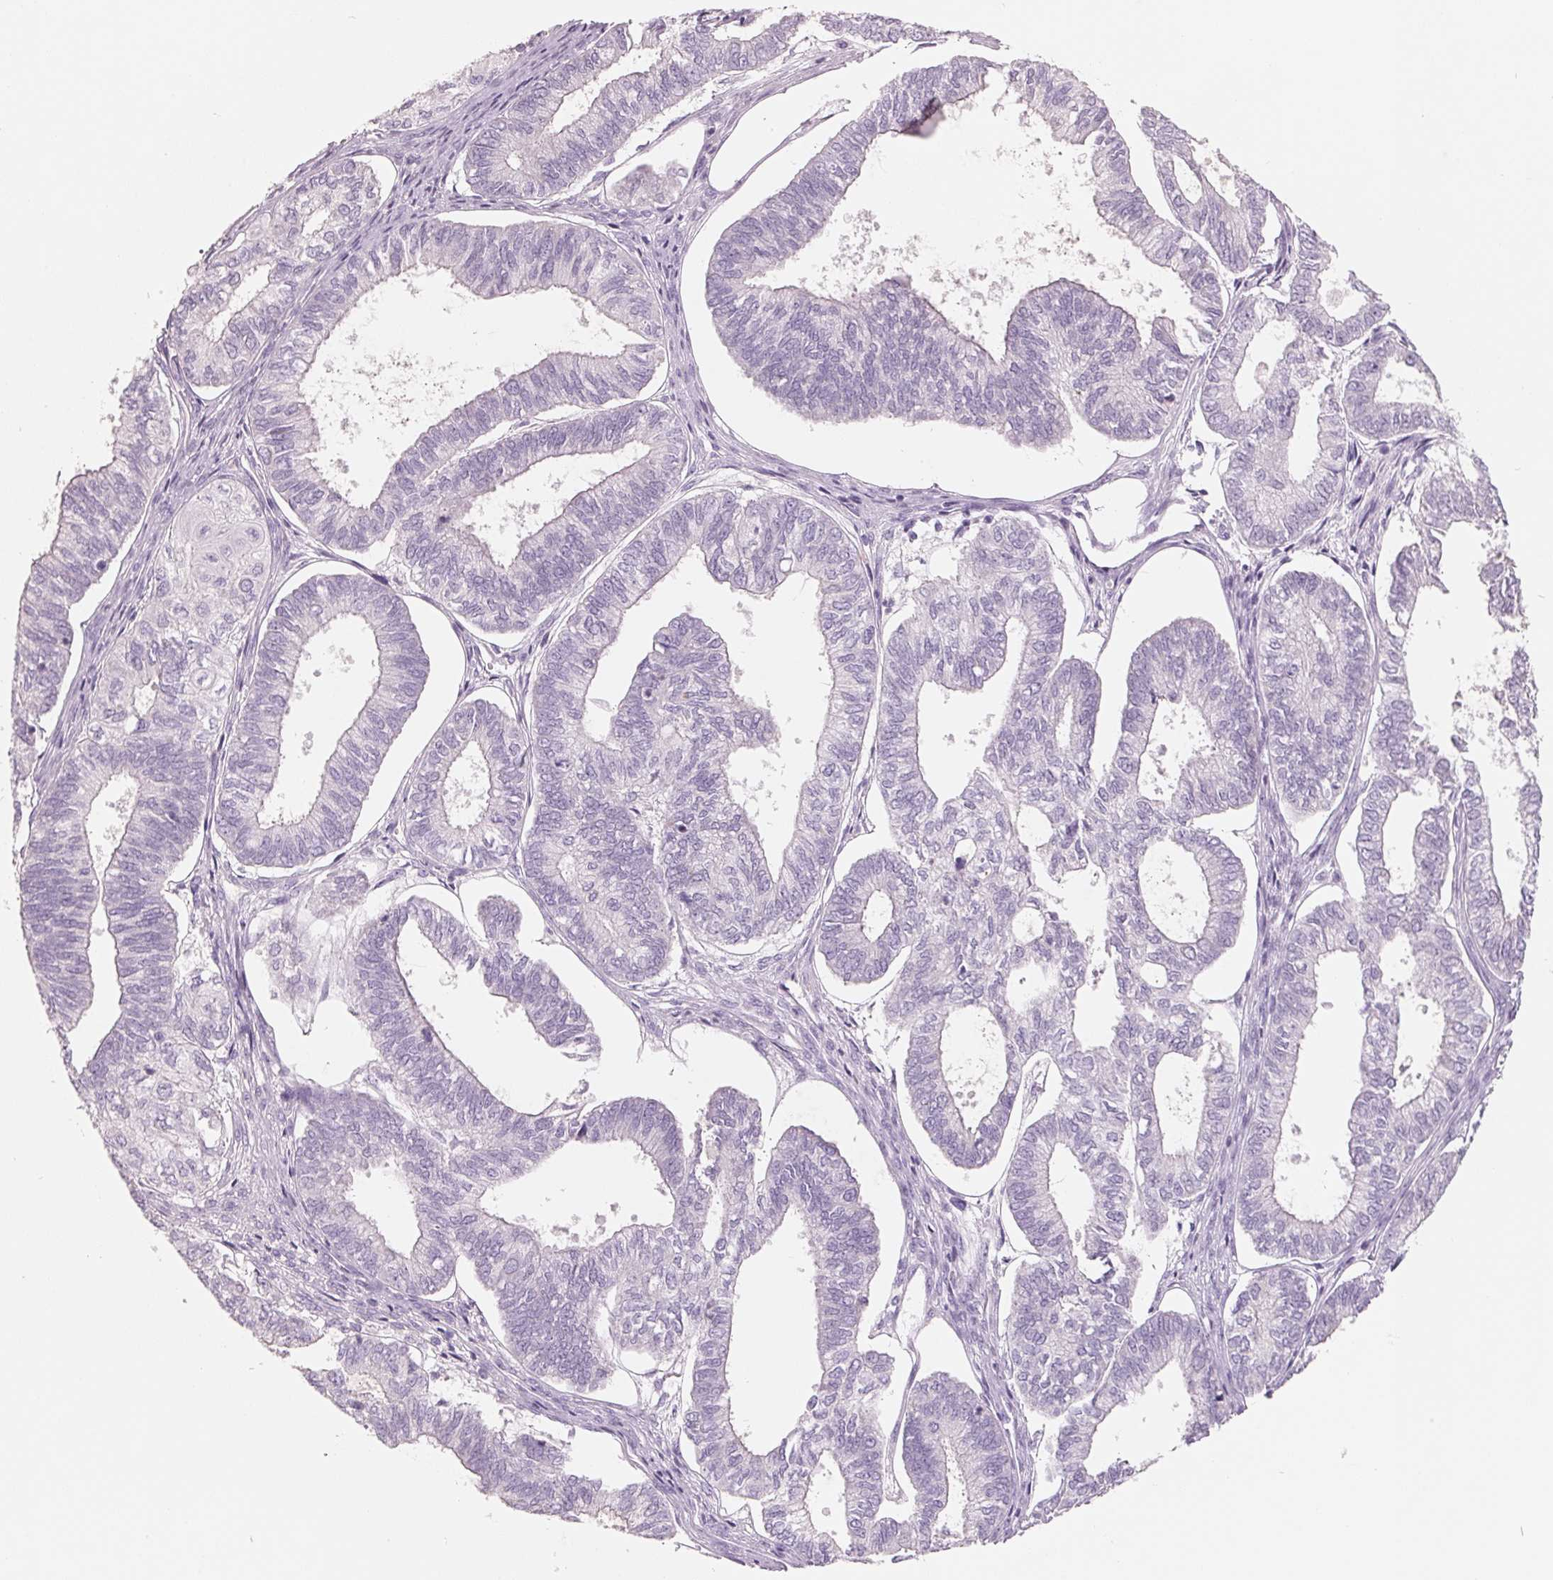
{"staining": {"intensity": "negative", "quantity": "none", "location": "none"}, "tissue": "ovarian cancer", "cell_type": "Tumor cells", "image_type": "cancer", "snomed": [{"axis": "morphology", "description": "Carcinoma, endometroid"}, {"axis": "topography", "description": "Ovary"}], "caption": "Ovarian cancer was stained to show a protein in brown. There is no significant expression in tumor cells.", "gene": "FTCD", "patient": {"sex": "female", "age": 64}}